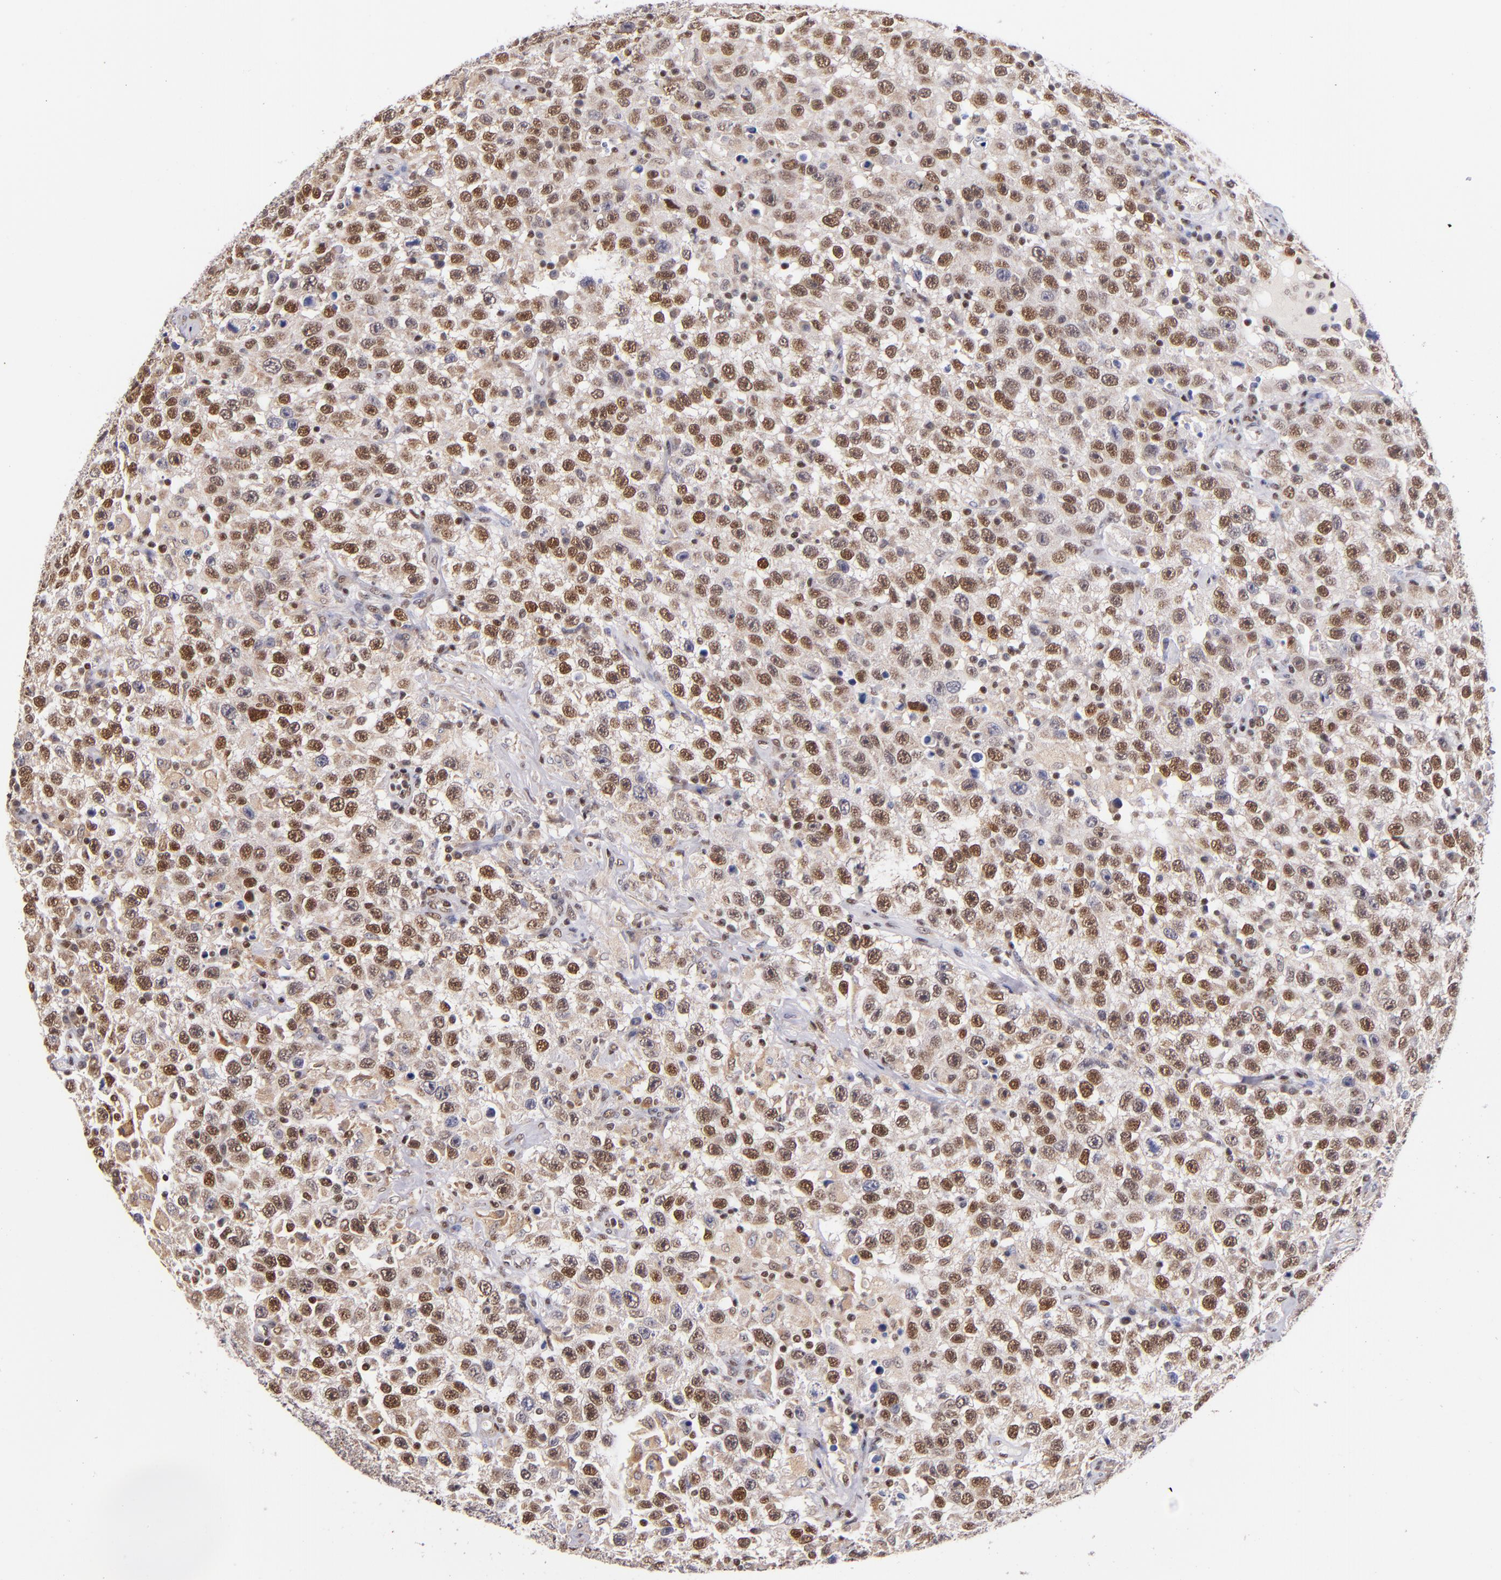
{"staining": {"intensity": "moderate", "quantity": "25%-75%", "location": "nuclear"}, "tissue": "testis cancer", "cell_type": "Tumor cells", "image_type": "cancer", "snomed": [{"axis": "morphology", "description": "Seminoma, NOS"}, {"axis": "topography", "description": "Testis"}], "caption": "Human testis seminoma stained for a protein (brown) reveals moderate nuclear positive positivity in approximately 25%-75% of tumor cells.", "gene": "SRF", "patient": {"sex": "male", "age": 41}}